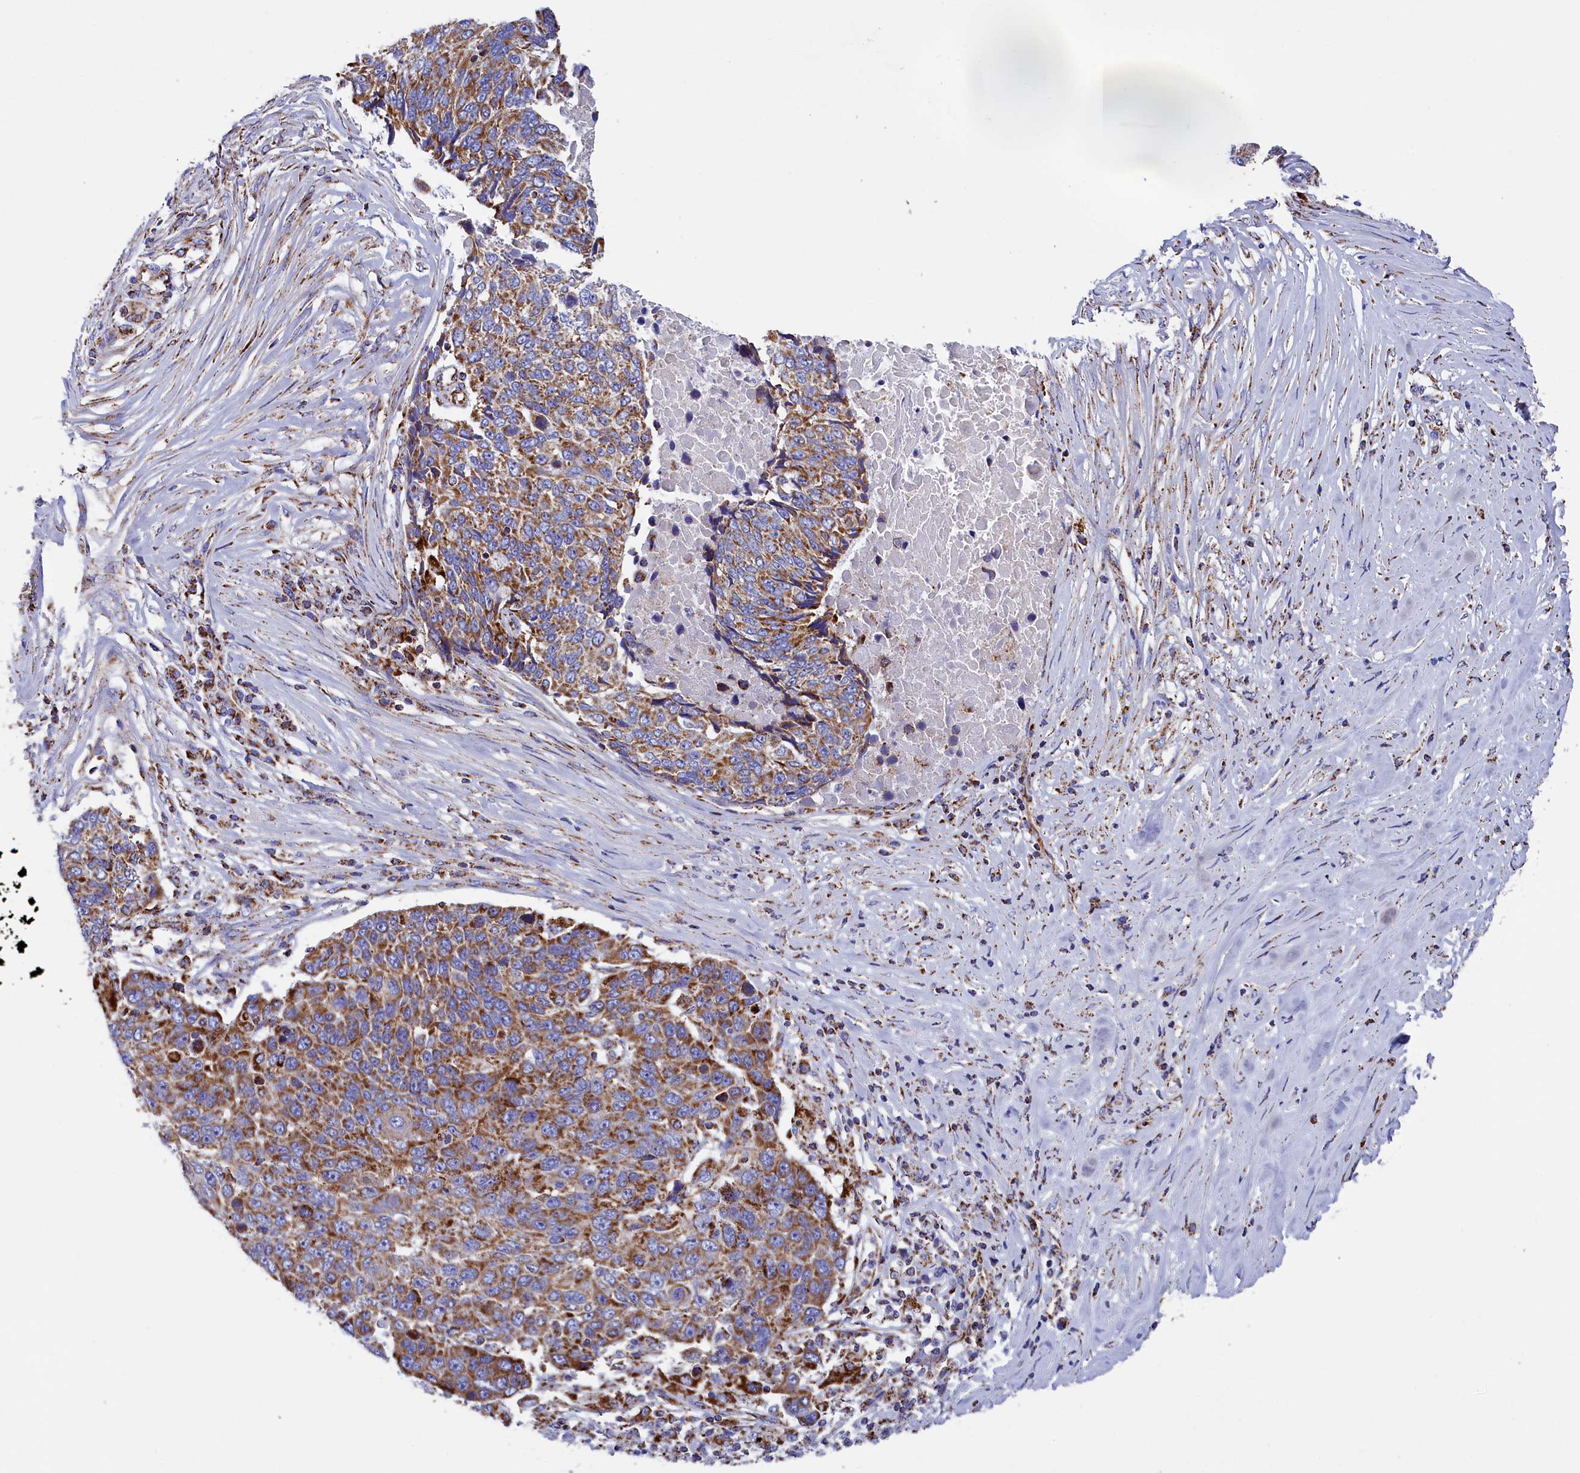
{"staining": {"intensity": "moderate", "quantity": ">75%", "location": "cytoplasmic/membranous"}, "tissue": "lung cancer", "cell_type": "Tumor cells", "image_type": "cancer", "snomed": [{"axis": "morphology", "description": "Squamous cell carcinoma, NOS"}, {"axis": "topography", "description": "Lung"}], "caption": "Approximately >75% of tumor cells in lung cancer (squamous cell carcinoma) exhibit moderate cytoplasmic/membranous protein expression as visualized by brown immunohistochemical staining.", "gene": "SLC39A3", "patient": {"sex": "male", "age": 66}}